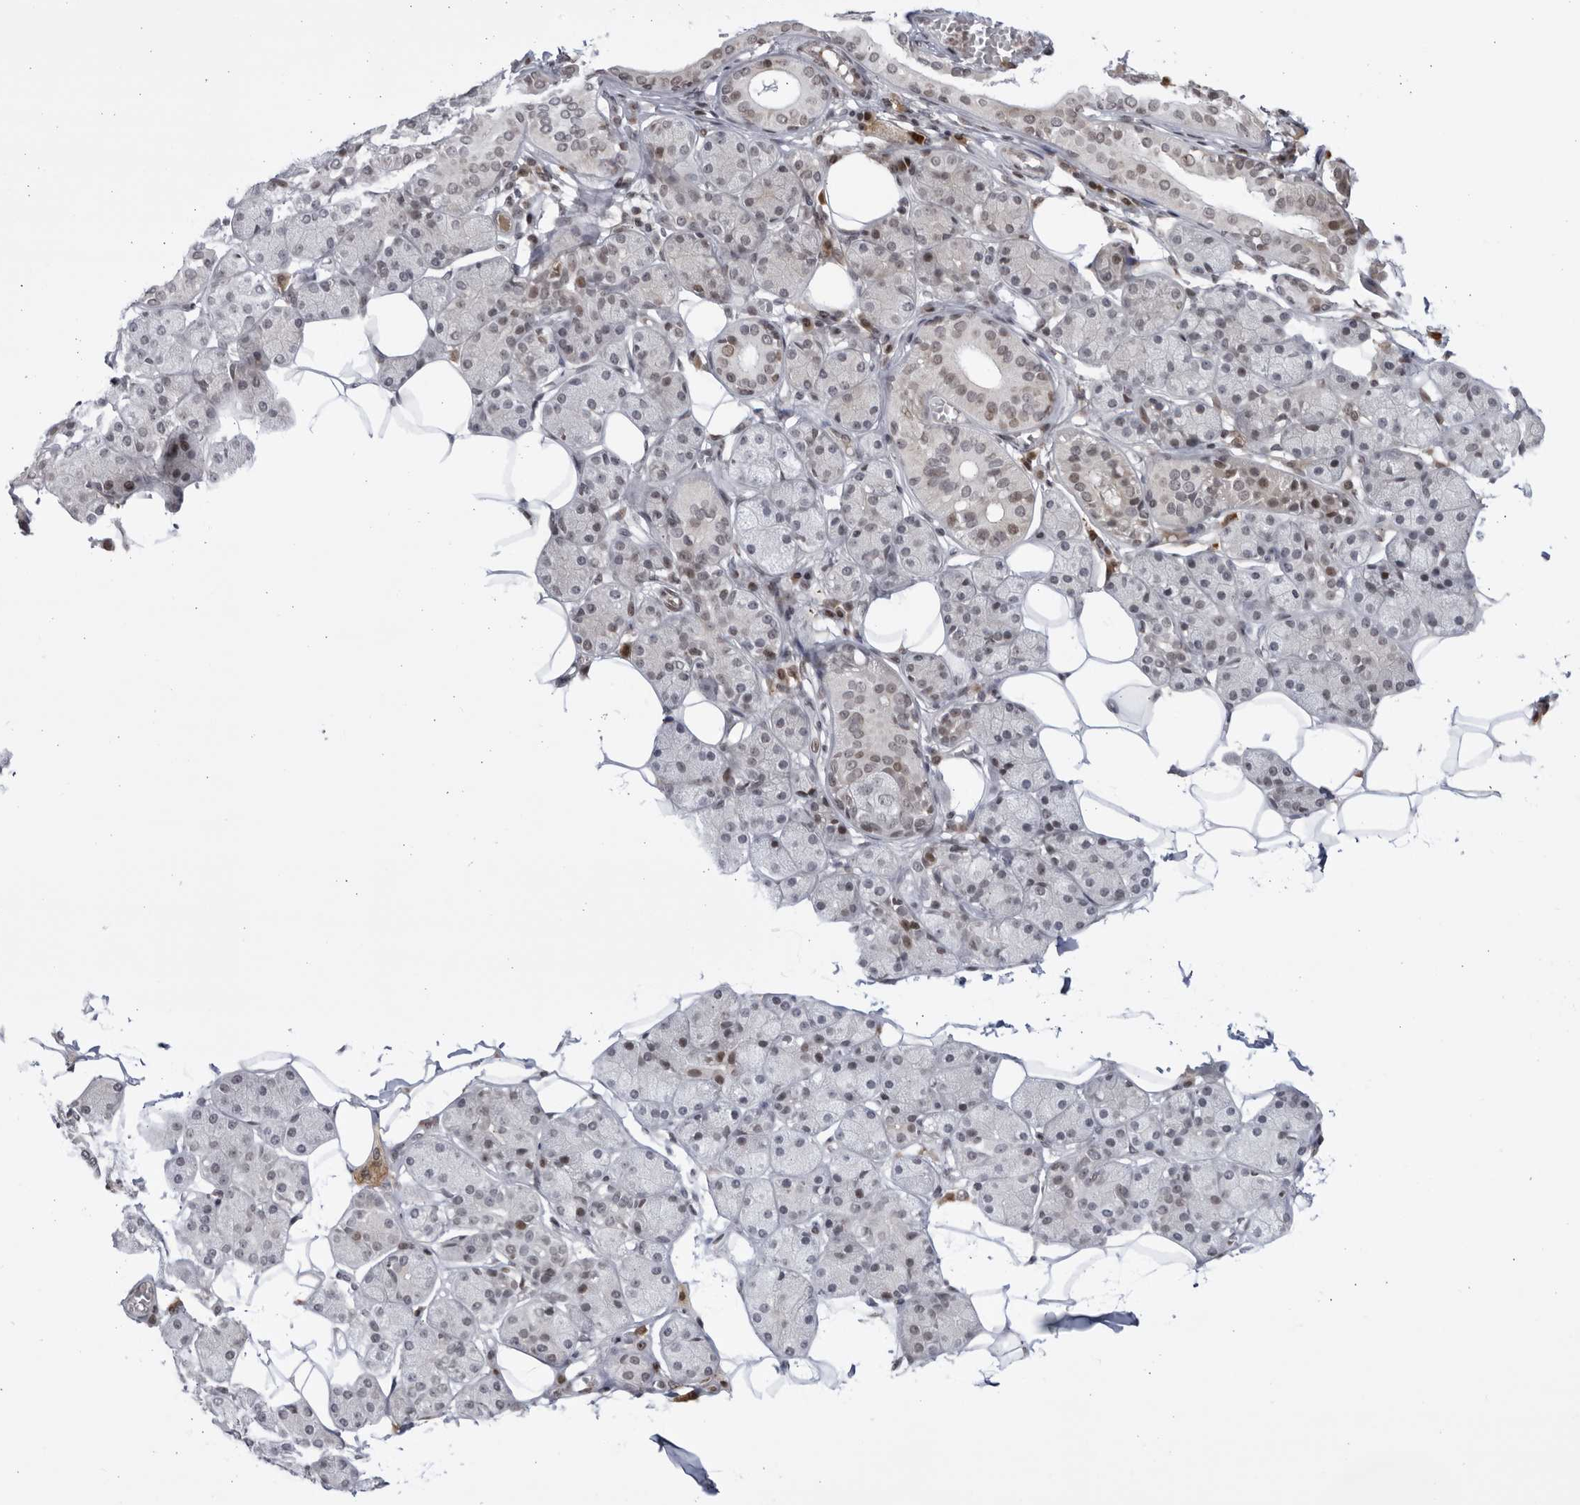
{"staining": {"intensity": "weak", "quantity": "<25%", "location": "cytoplasmic/membranous,nuclear"}, "tissue": "salivary gland", "cell_type": "Glandular cells", "image_type": "normal", "snomed": [{"axis": "morphology", "description": "Normal tissue, NOS"}, {"axis": "topography", "description": "Salivary gland"}], "caption": "This micrograph is of normal salivary gland stained with immunohistochemistry (IHC) to label a protein in brown with the nuclei are counter-stained blue. There is no positivity in glandular cells.", "gene": "DTL", "patient": {"sex": "female", "age": 33}}